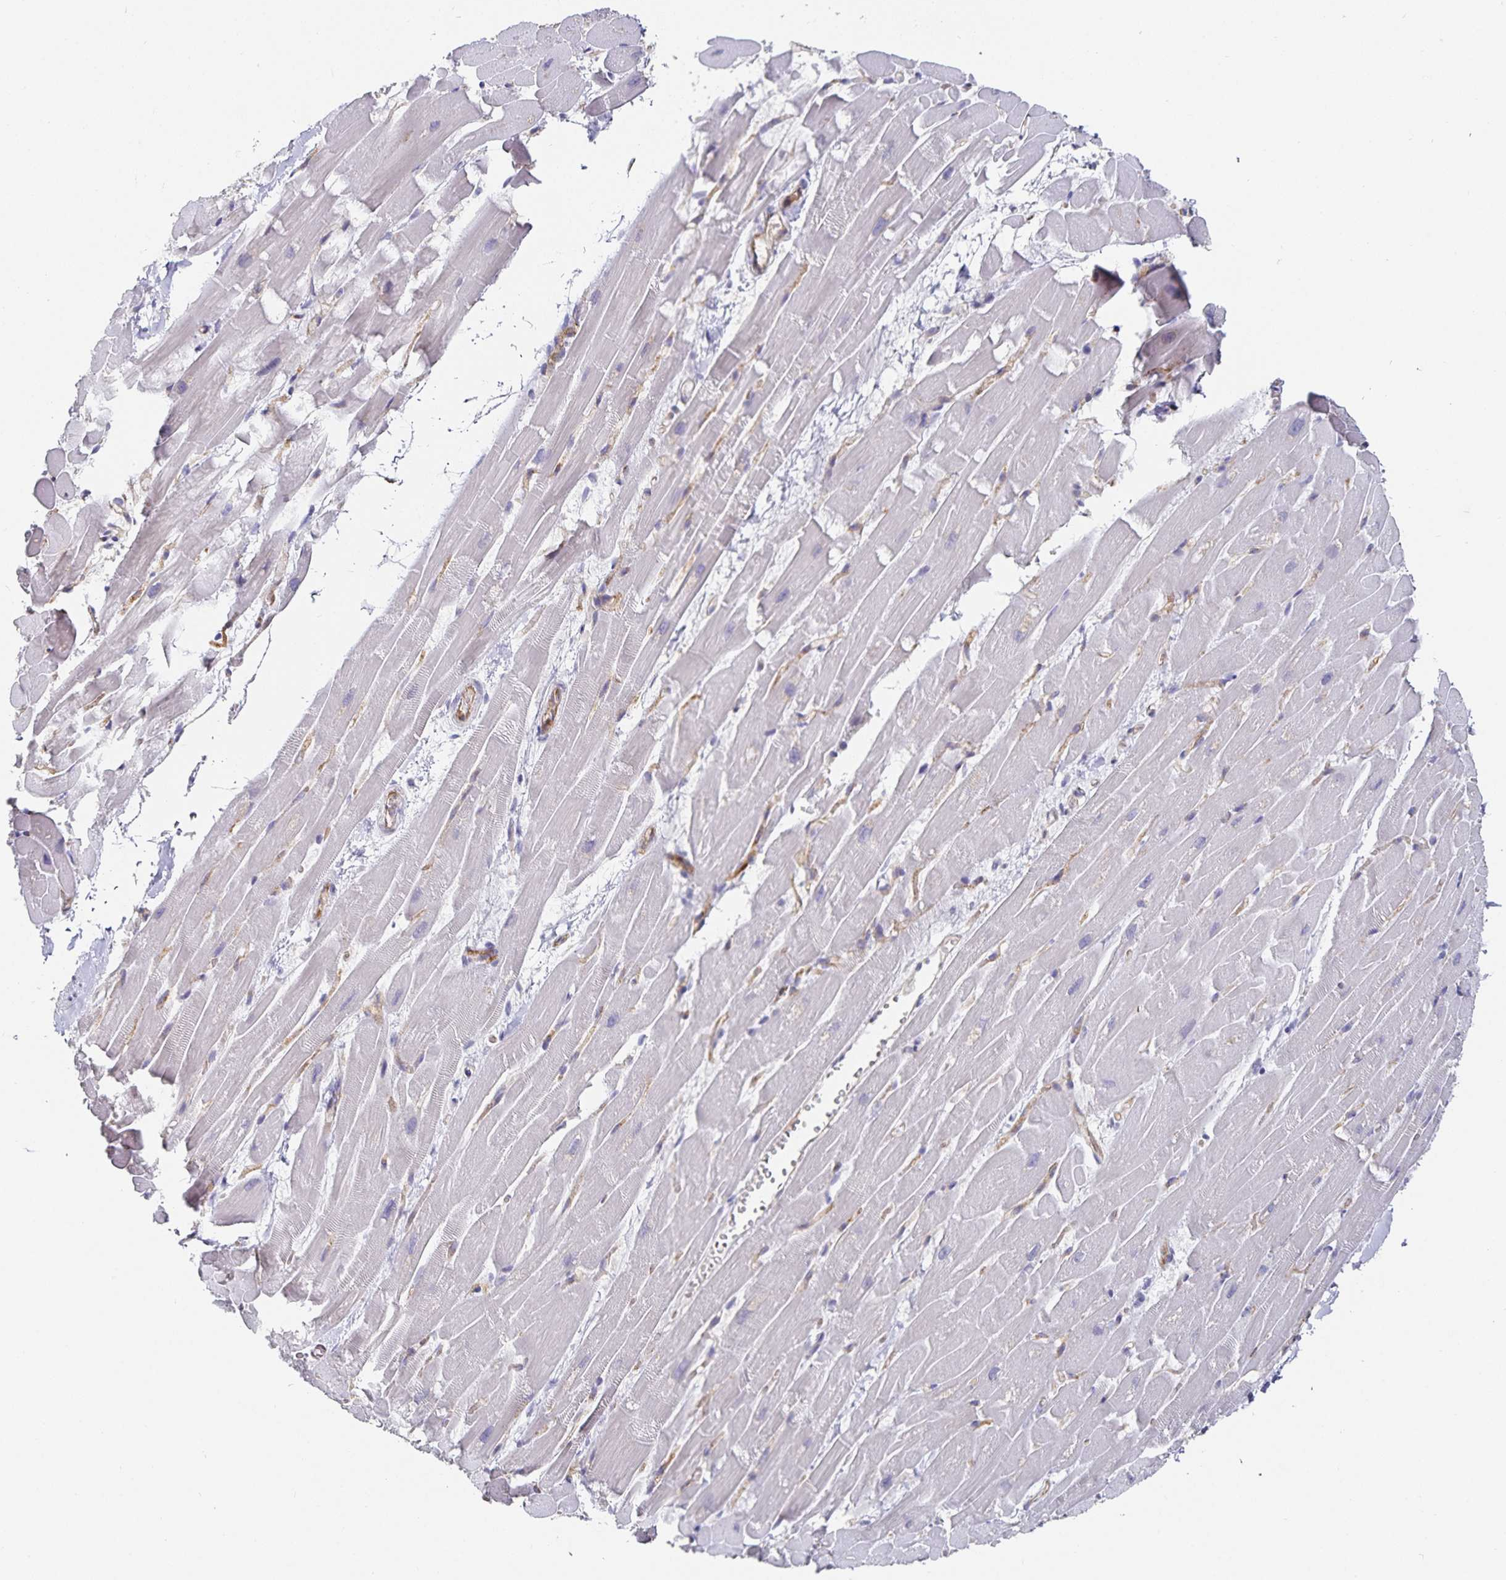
{"staining": {"intensity": "negative", "quantity": "none", "location": "none"}, "tissue": "heart muscle", "cell_type": "Cardiomyocytes", "image_type": "normal", "snomed": [{"axis": "morphology", "description": "Normal tissue, NOS"}, {"axis": "topography", "description": "Heart"}], "caption": "This is a photomicrograph of IHC staining of normal heart muscle, which shows no staining in cardiomyocytes.", "gene": "PODXL", "patient": {"sex": "male", "age": 37}}